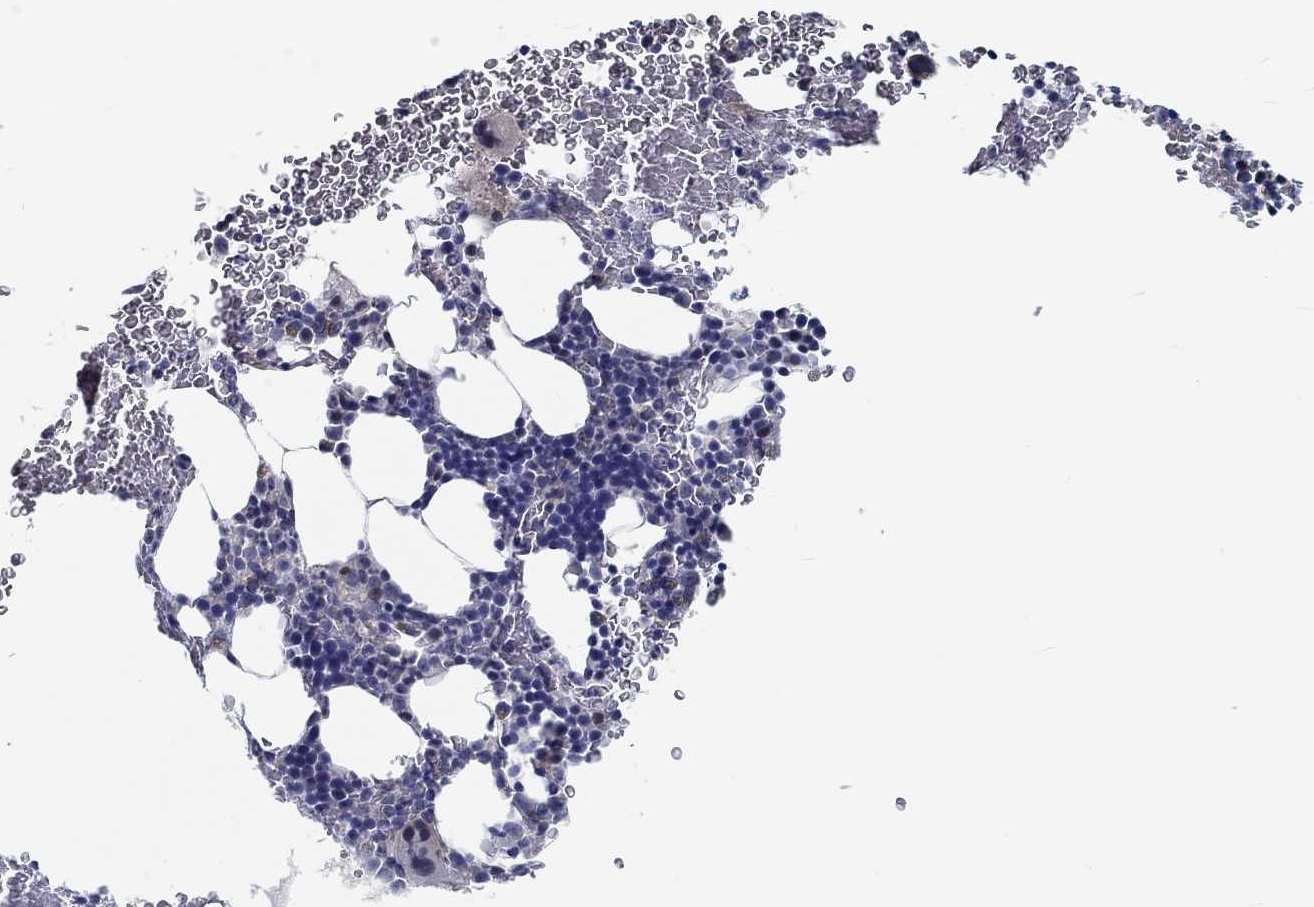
{"staining": {"intensity": "negative", "quantity": "none", "location": "none"}, "tissue": "bone marrow", "cell_type": "Hematopoietic cells", "image_type": "normal", "snomed": [{"axis": "morphology", "description": "Normal tissue, NOS"}, {"axis": "topography", "description": "Bone marrow"}], "caption": "DAB (3,3'-diaminobenzidine) immunohistochemical staining of benign human bone marrow reveals no significant staining in hematopoietic cells.", "gene": "MYBPC1", "patient": {"sex": "male", "age": 64}}